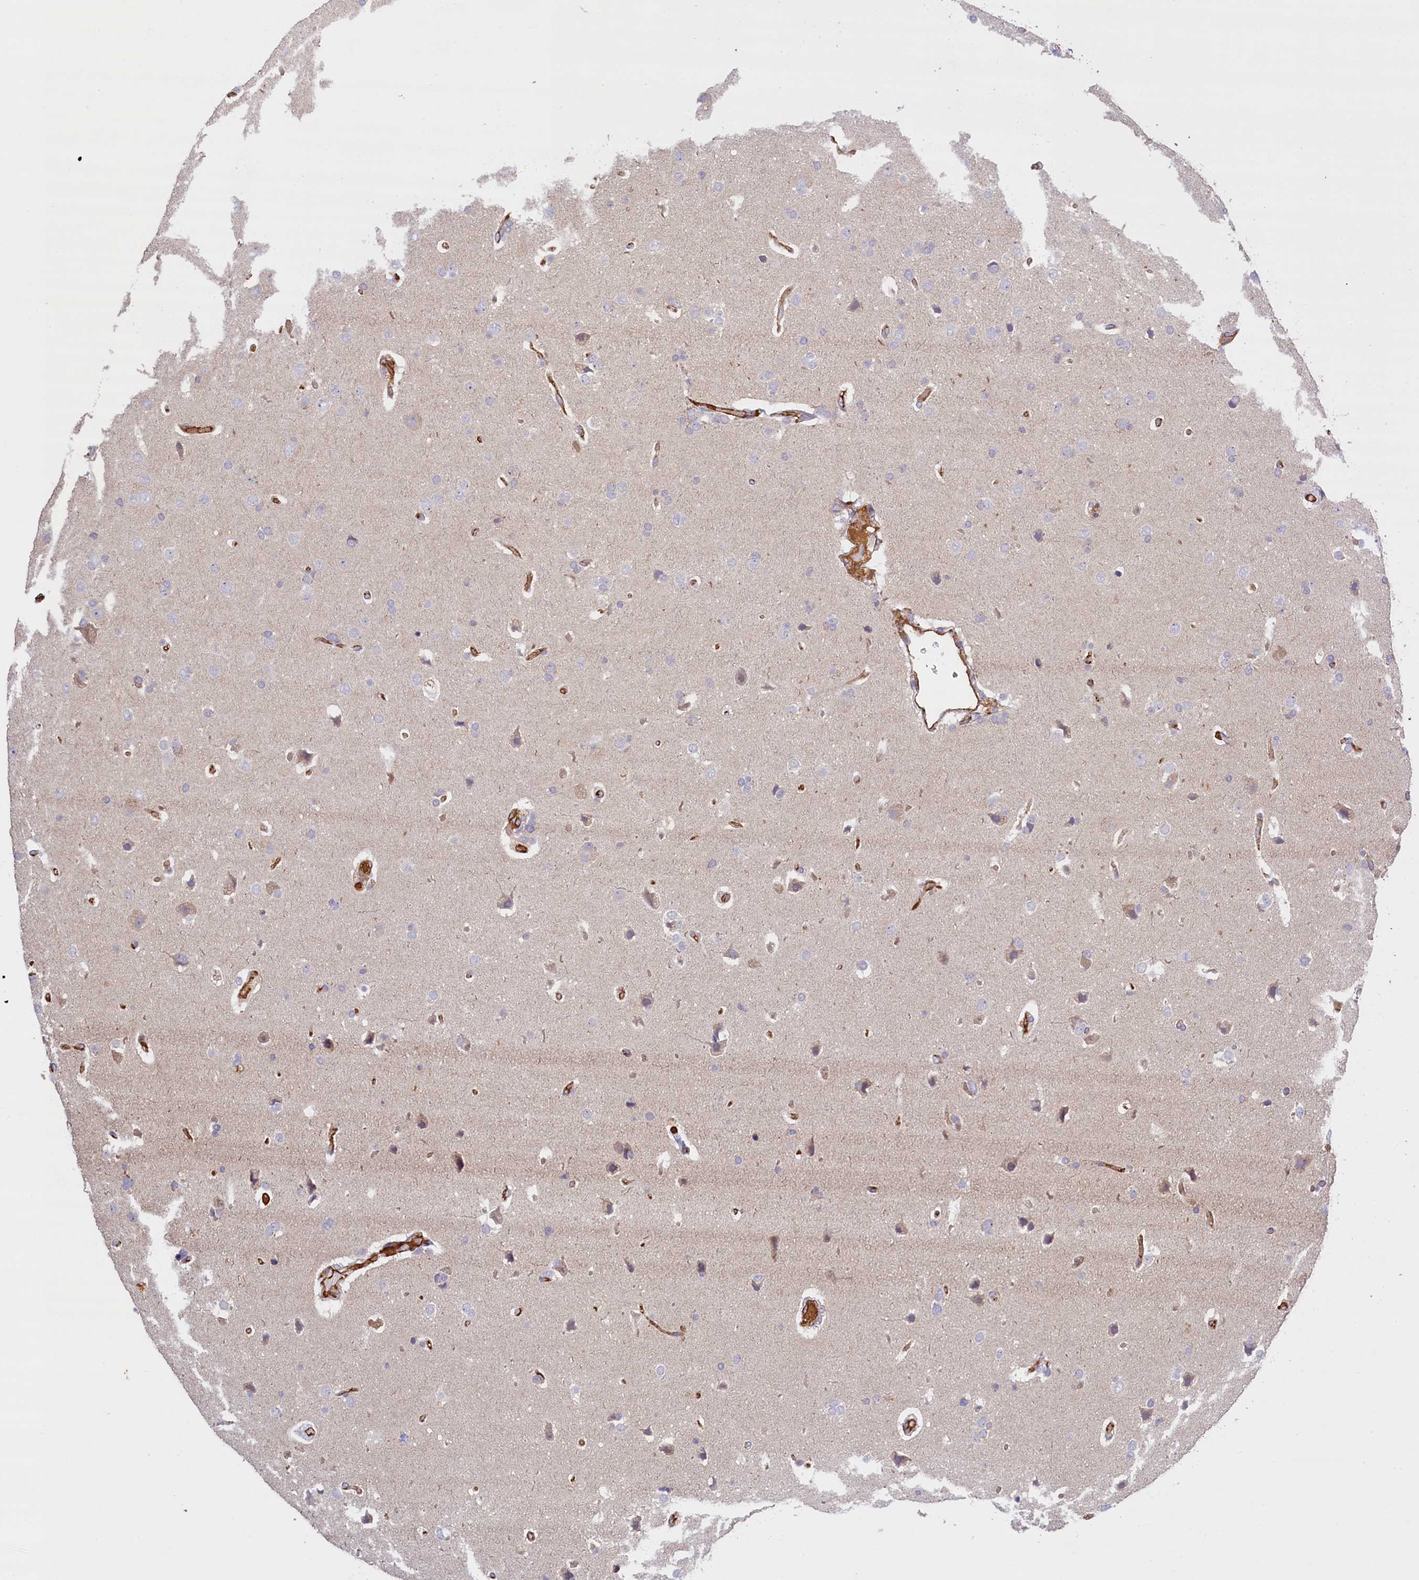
{"staining": {"intensity": "negative", "quantity": "none", "location": "none"}, "tissue": "glioma", "cell_type": "Tumor cells", "image_type": "cancer", "snomed": [{"axis": "morphology", "description": "Glioma, malignant, High grade"}, {"axis": "topography", "description": "Brain"}], "caption": "Glioma was stained to show a protein in brown. There is no significant staining in tumor cells. (DAB immunohistochemistry with hematoxylin counter stain).", "gene": "FUZ", "patient": {"sex": "male", "age": 72}}